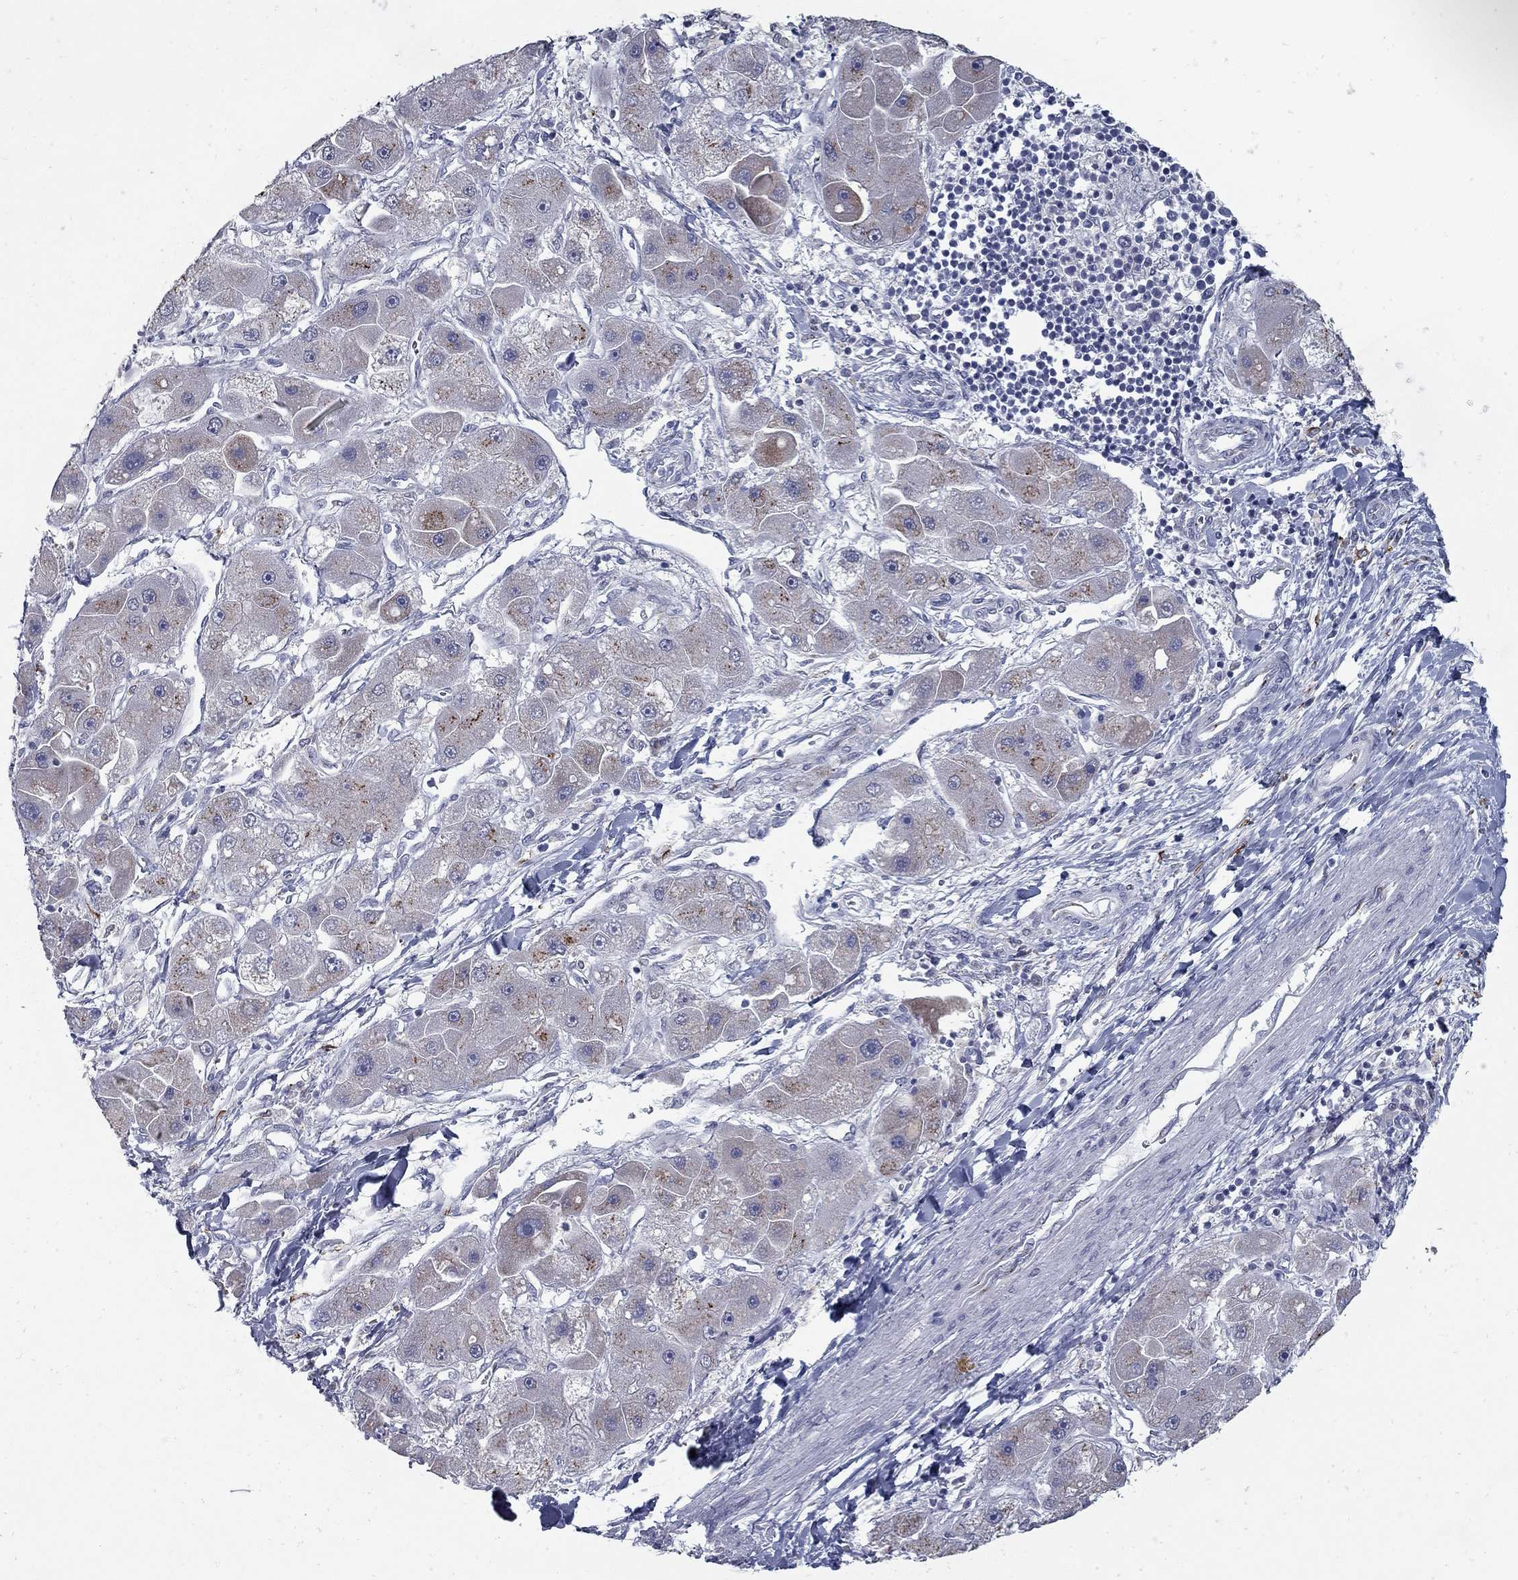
{"staining": {"intensity": "moderate", "quantity": ">75%", "location": "cytoplasmic/membranous"}, "tissue": "liver cancer", "cell_type": "Tumor cells", "image_type": "cancer", "snomed": [{"axis": "morphology", "description": "Carcinoma, Hepatocellular, NOS"}, {"axis": "topography", "description": "Liver"}], "caption": "IHC photomicrograph of human liver cancer (hepatocellular carcinoma) stained for a protein (brown), which displays medium levels of moderate cytoplasmic/membranous staining in approximately >75% of tumor cells.", "gene": "KIAA0319L", "patient": {"sex": "male", "age": 24}}